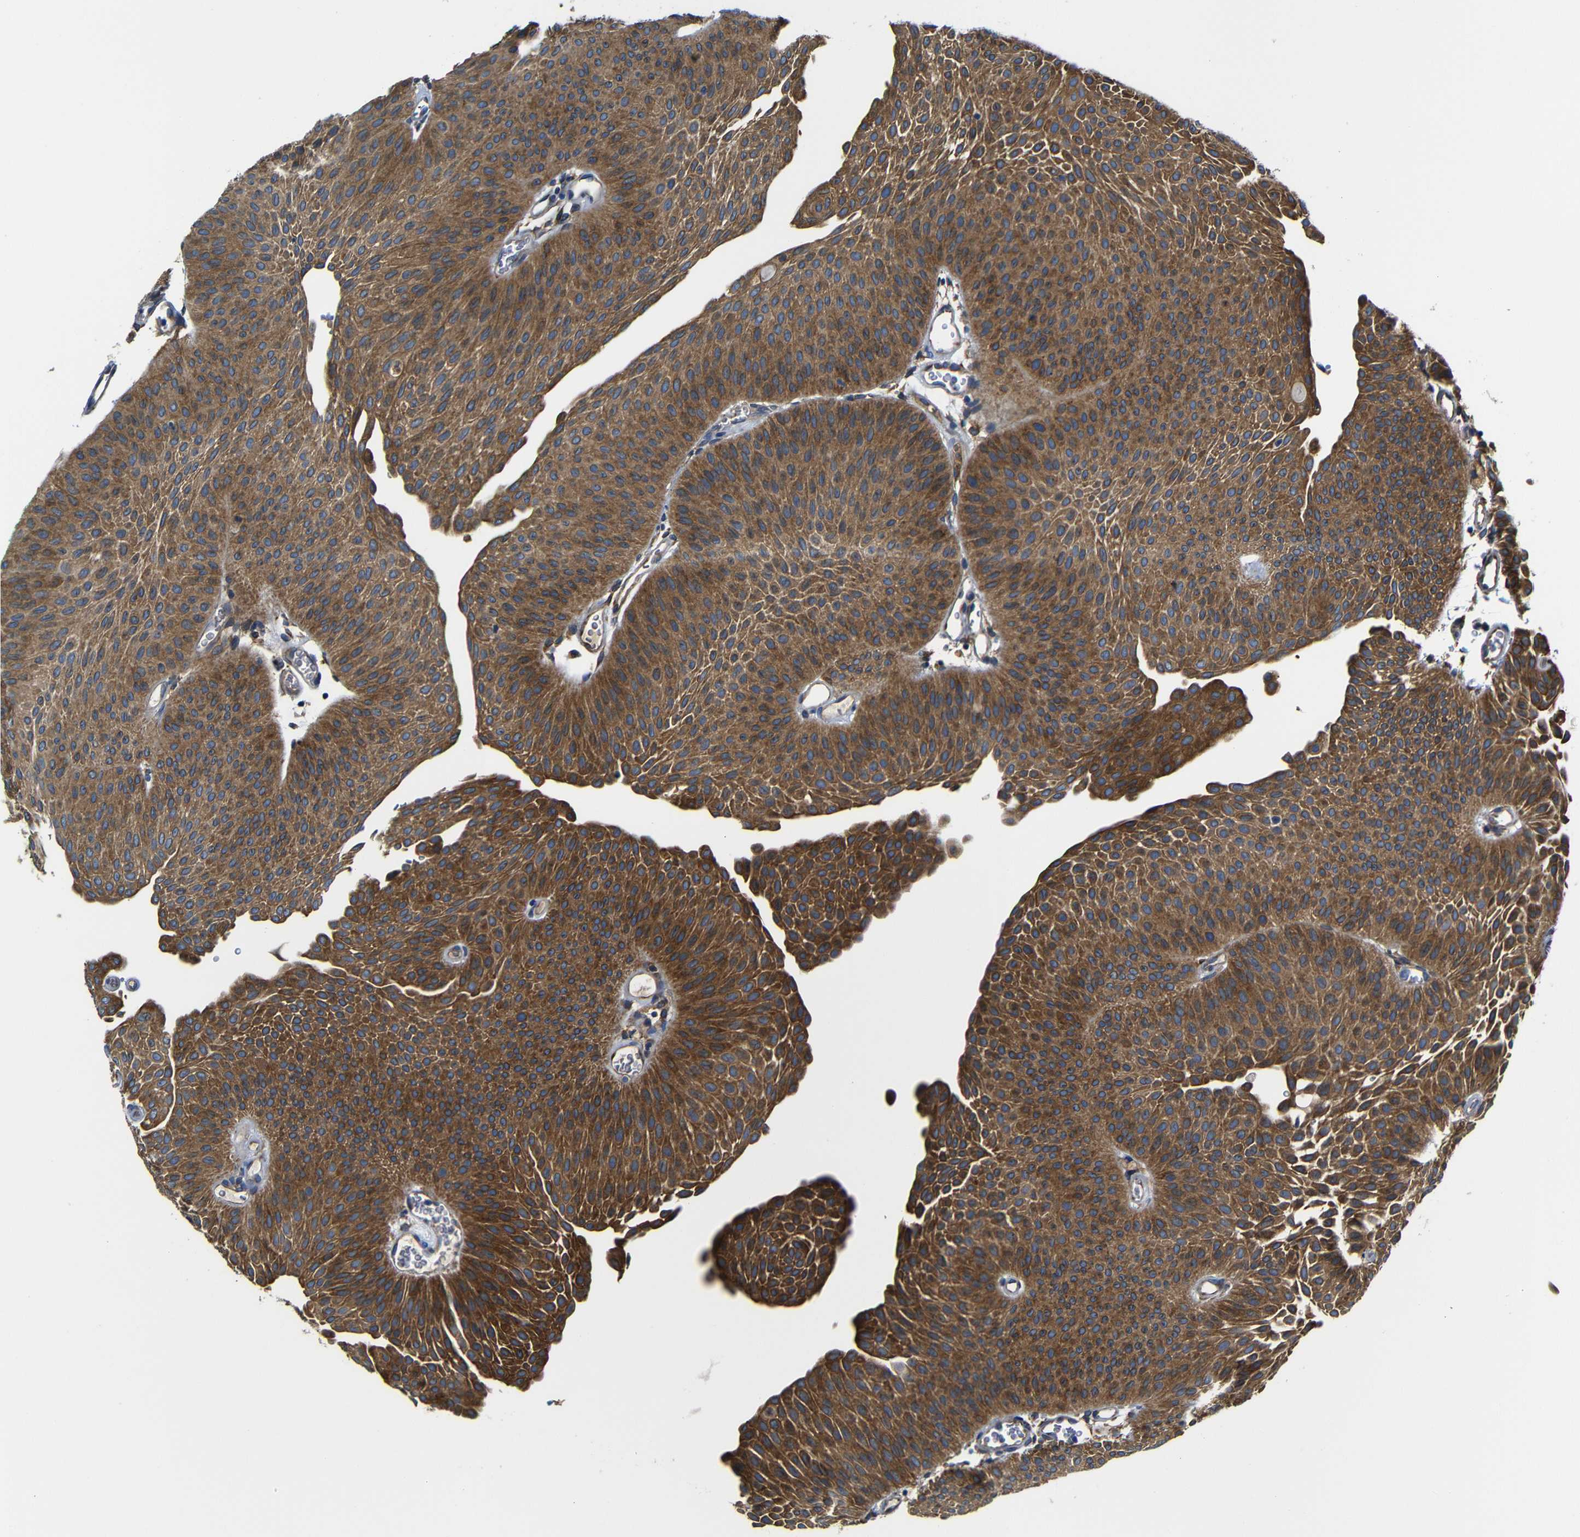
{"staining": {"intensity": "strong", "quantity": ">75%", "location": "cytoplasmic/membranous"}, "tissue": "urothelial cancer", "cell_type": "Tumor cells", "image_type": "cancer", "snomed": [{"axis": "morphology", "description": "Urothelial carcinoma, Low grade"}, {"axis": "topography", "description": "Urinary bladder"}], "caption": "An immunohistochemistry (IHC) histopathology image of tumor tissue is shown. Protein staining in brown labels strong cytoplasmic/membranous positivity in urothelial cancer within tumor cells.", "gene": "CLCC1", "patient": {"sex": "female", "age": 60}}